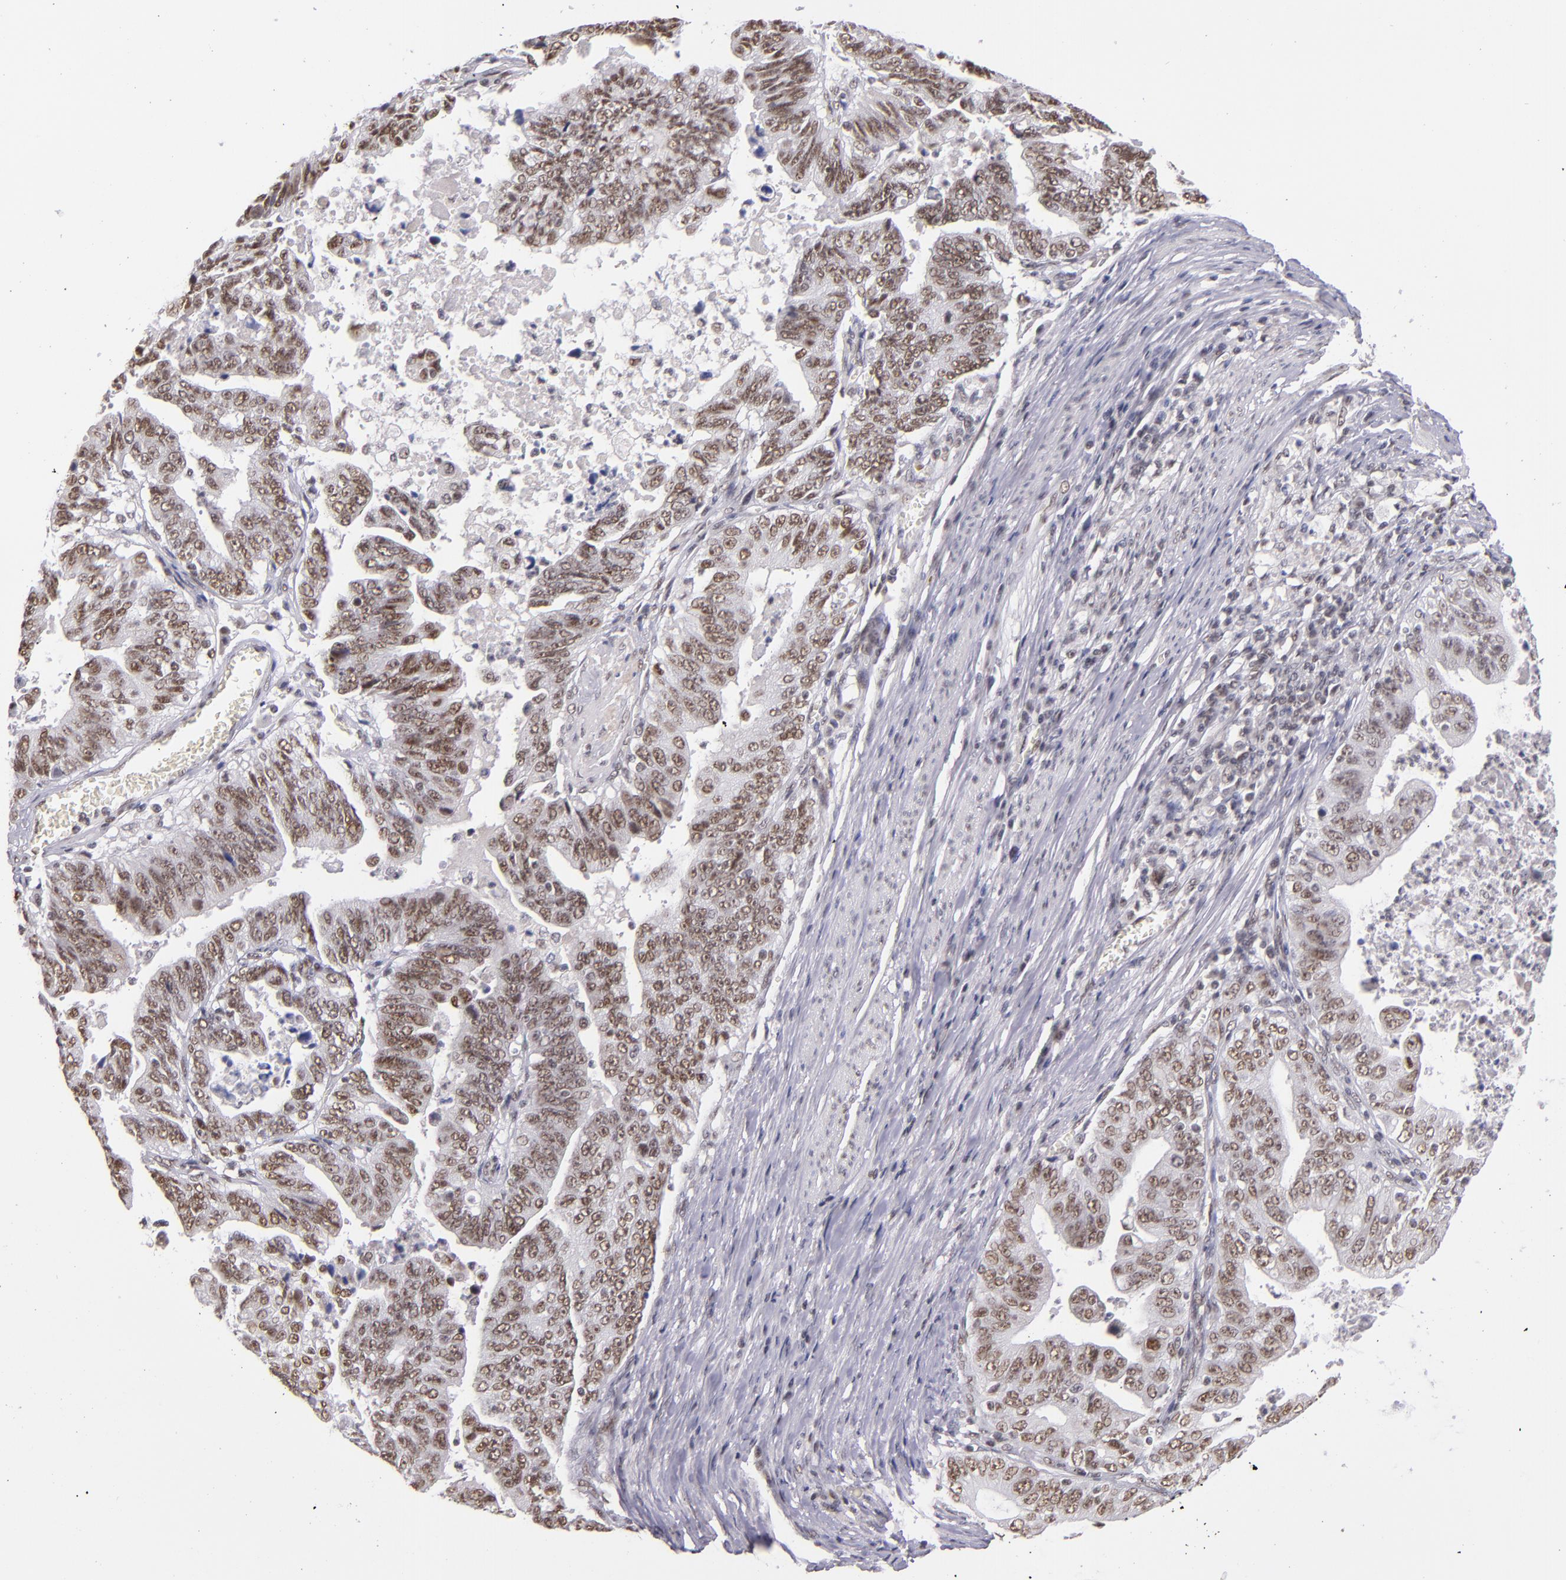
{"staining": {"intensity": "moderate", "quantity": ">75%", "location": "nuclear"}, "tissue": "stomach cancer", "cell_type": "Tumor cells", "image_type": "cancer", "snomed": [{"axis": "morphology", "description": "Adenocarcinoma, NOS"}, {"axis": "topography", "description": "Stomach, upper"}], "caption": "High-power microscopy captured an IHC micrograph of stomach cancer, revealing moderate nuclear positivity in approximately >75% of tumor cells.", "gene": "ZNF148", "patient": {"sex": "female", "age": 50}}